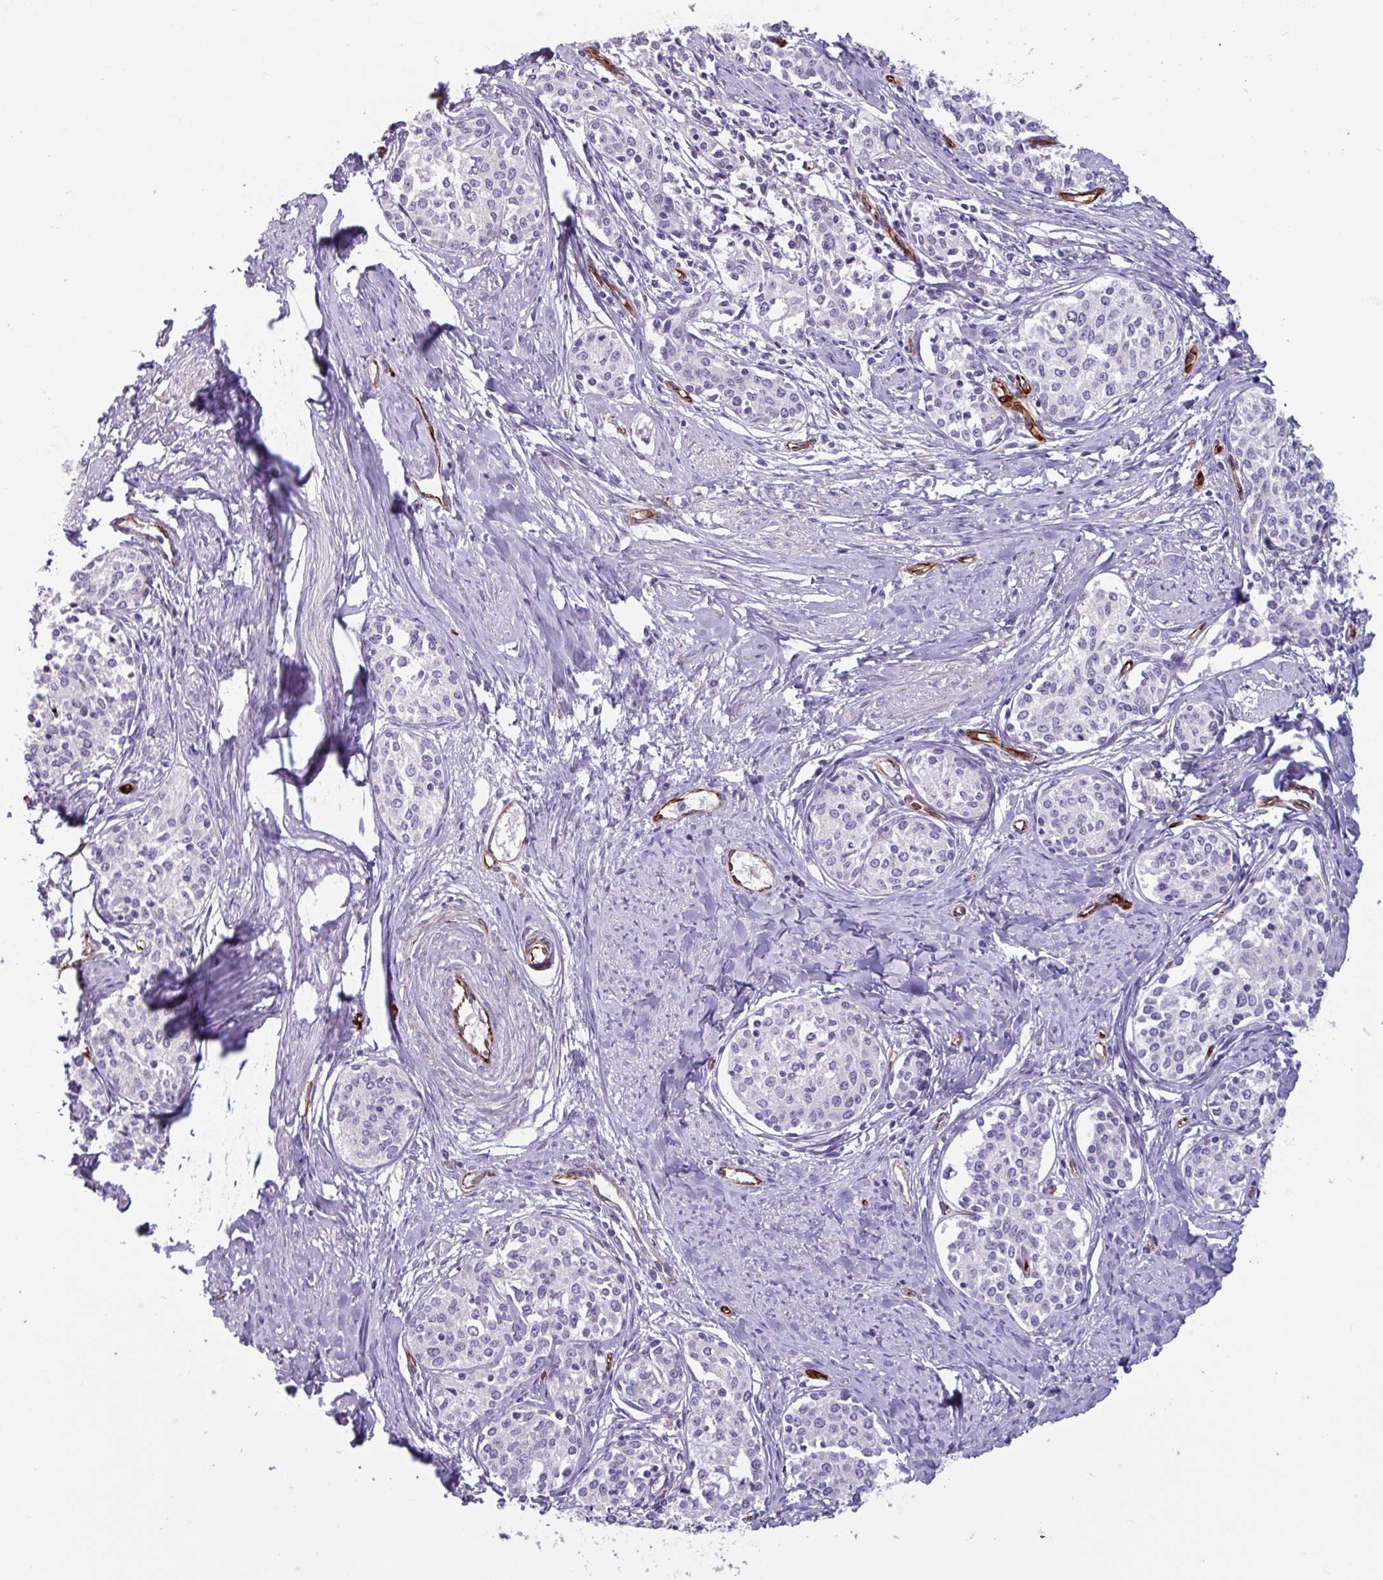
{"staining": {"intensity": "negative", "quantity": "none", "location": "none"}, "tissue": "cervical cancer", "cell_type": "Tumor cells", "image_type": "cancer", "snomed": [{"axis": "morphology", "description": "Squamous cell carcinoma, NOS"}, {"axis": "morphology", "description": "Adenocarcinoma, NOS"}, {"axis": "topography", "description": "Cervix"}], "caption": "Immunohistochemistry (IHC) photomicrograph of neoplastic tissue: cervical adenocarcinoma stained with DAB (3,3'-diaminobenzidine) displays no significant protein expression in tumor cells.", "gene": "BTD", "patient": {"sex": "female", "age": 52}}